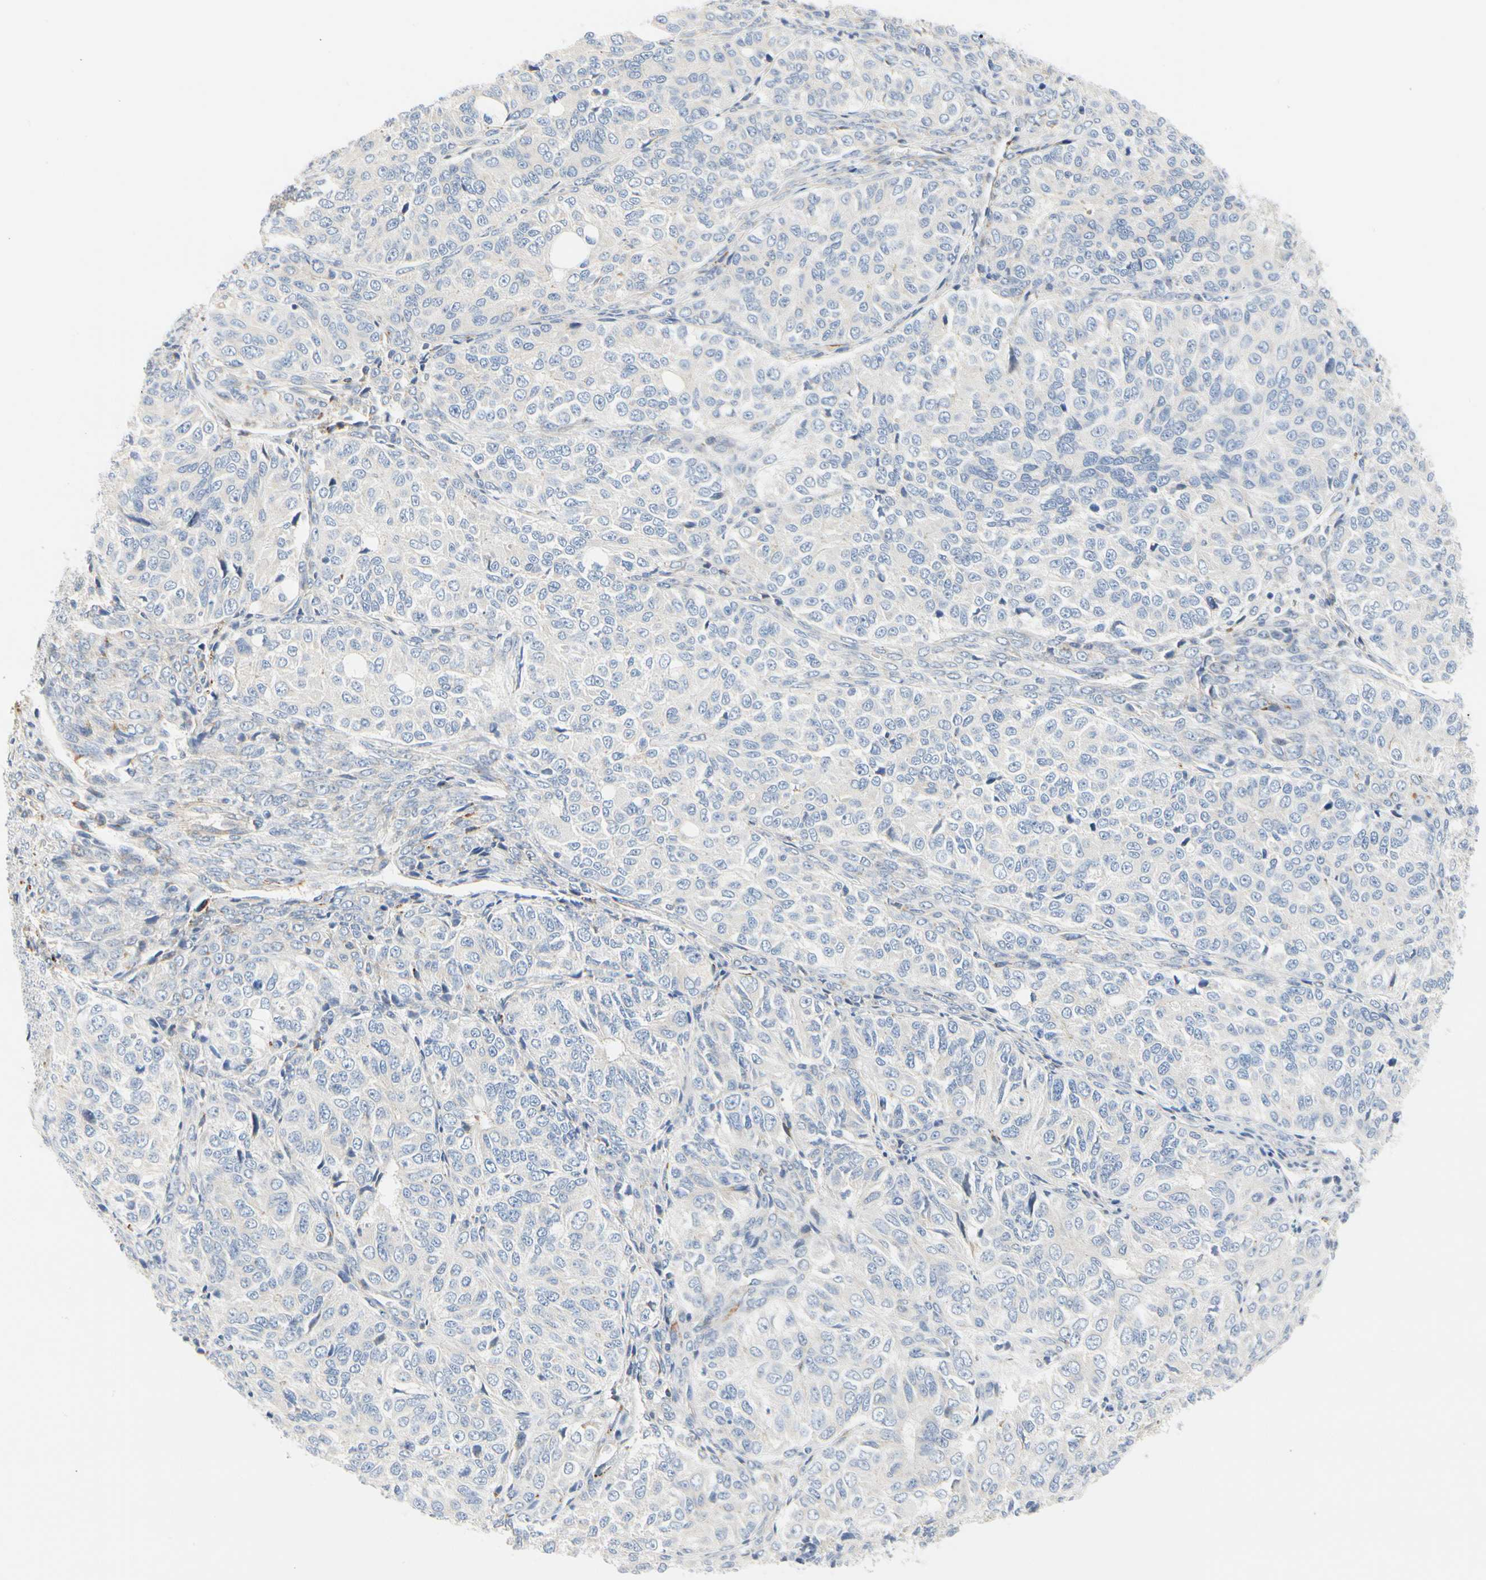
{"staining": {"intensity": "negative", "quantity": "none", "location": "none"}, "tissue": "ovarian cancer", "cell_type": "Tumor cells", "image_type": "cancer", "snomed": [{"axis": "morphology", "description": "Carcinoma, endometroid"}, {"axis": "topography", "description": "Ovary"}], "caption": "Photomicrograph shows no significant protein staining in tumor cells of ovarian cancer (endometroid carcinoma). Nuclei are stained in blue.", "gene": "ZNF236", "patient": {"sex": "female", "age": 51}}